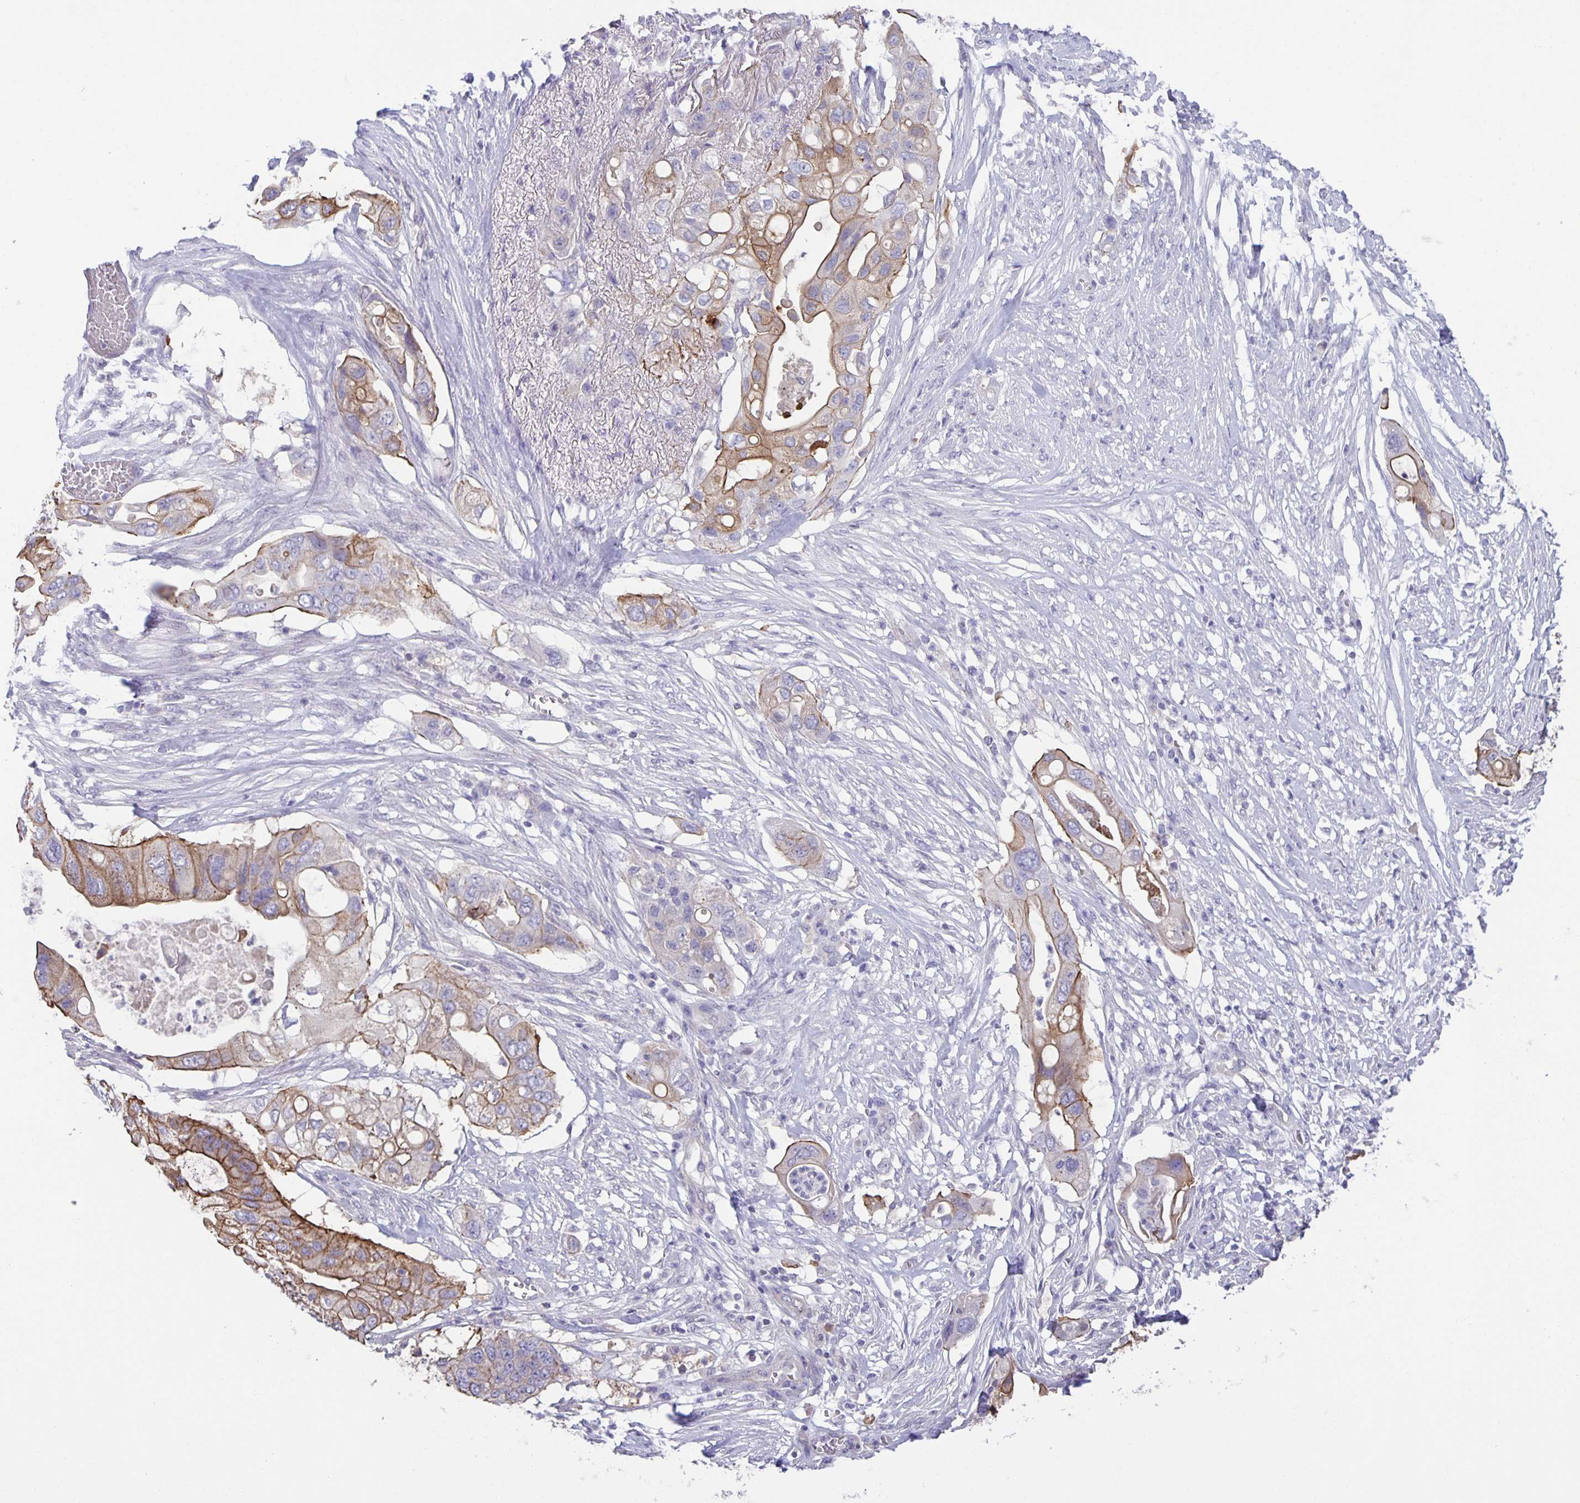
{"staining": {"intensity": "moderate", "quantity": "25%-75%", "location": "cytoplasmic/membranous"}, "tissue": "pancreatic cancer", "cell_type": "Tumor cells", "image_type": "cancer", "snomed": [{"axis": "morphology", "description": "Adenocarcinoma, NOS"}, {"axis": "topography", "description": "Pancreas"}], "caption": "Pancreatic adenocarcinoma was stained to show a protein in brown. There is medium levels of moderate cytoplasmic/membranous staining in approximately 25%-75% of tumor cells. The staining was performed using DAB to visualize the protein expression in brown, while the nuclei were stained in blue with hematoxylin (Magnification: 20x).", "gene": "PTPN3", "patient": {"sex": "female", "age": 72}}